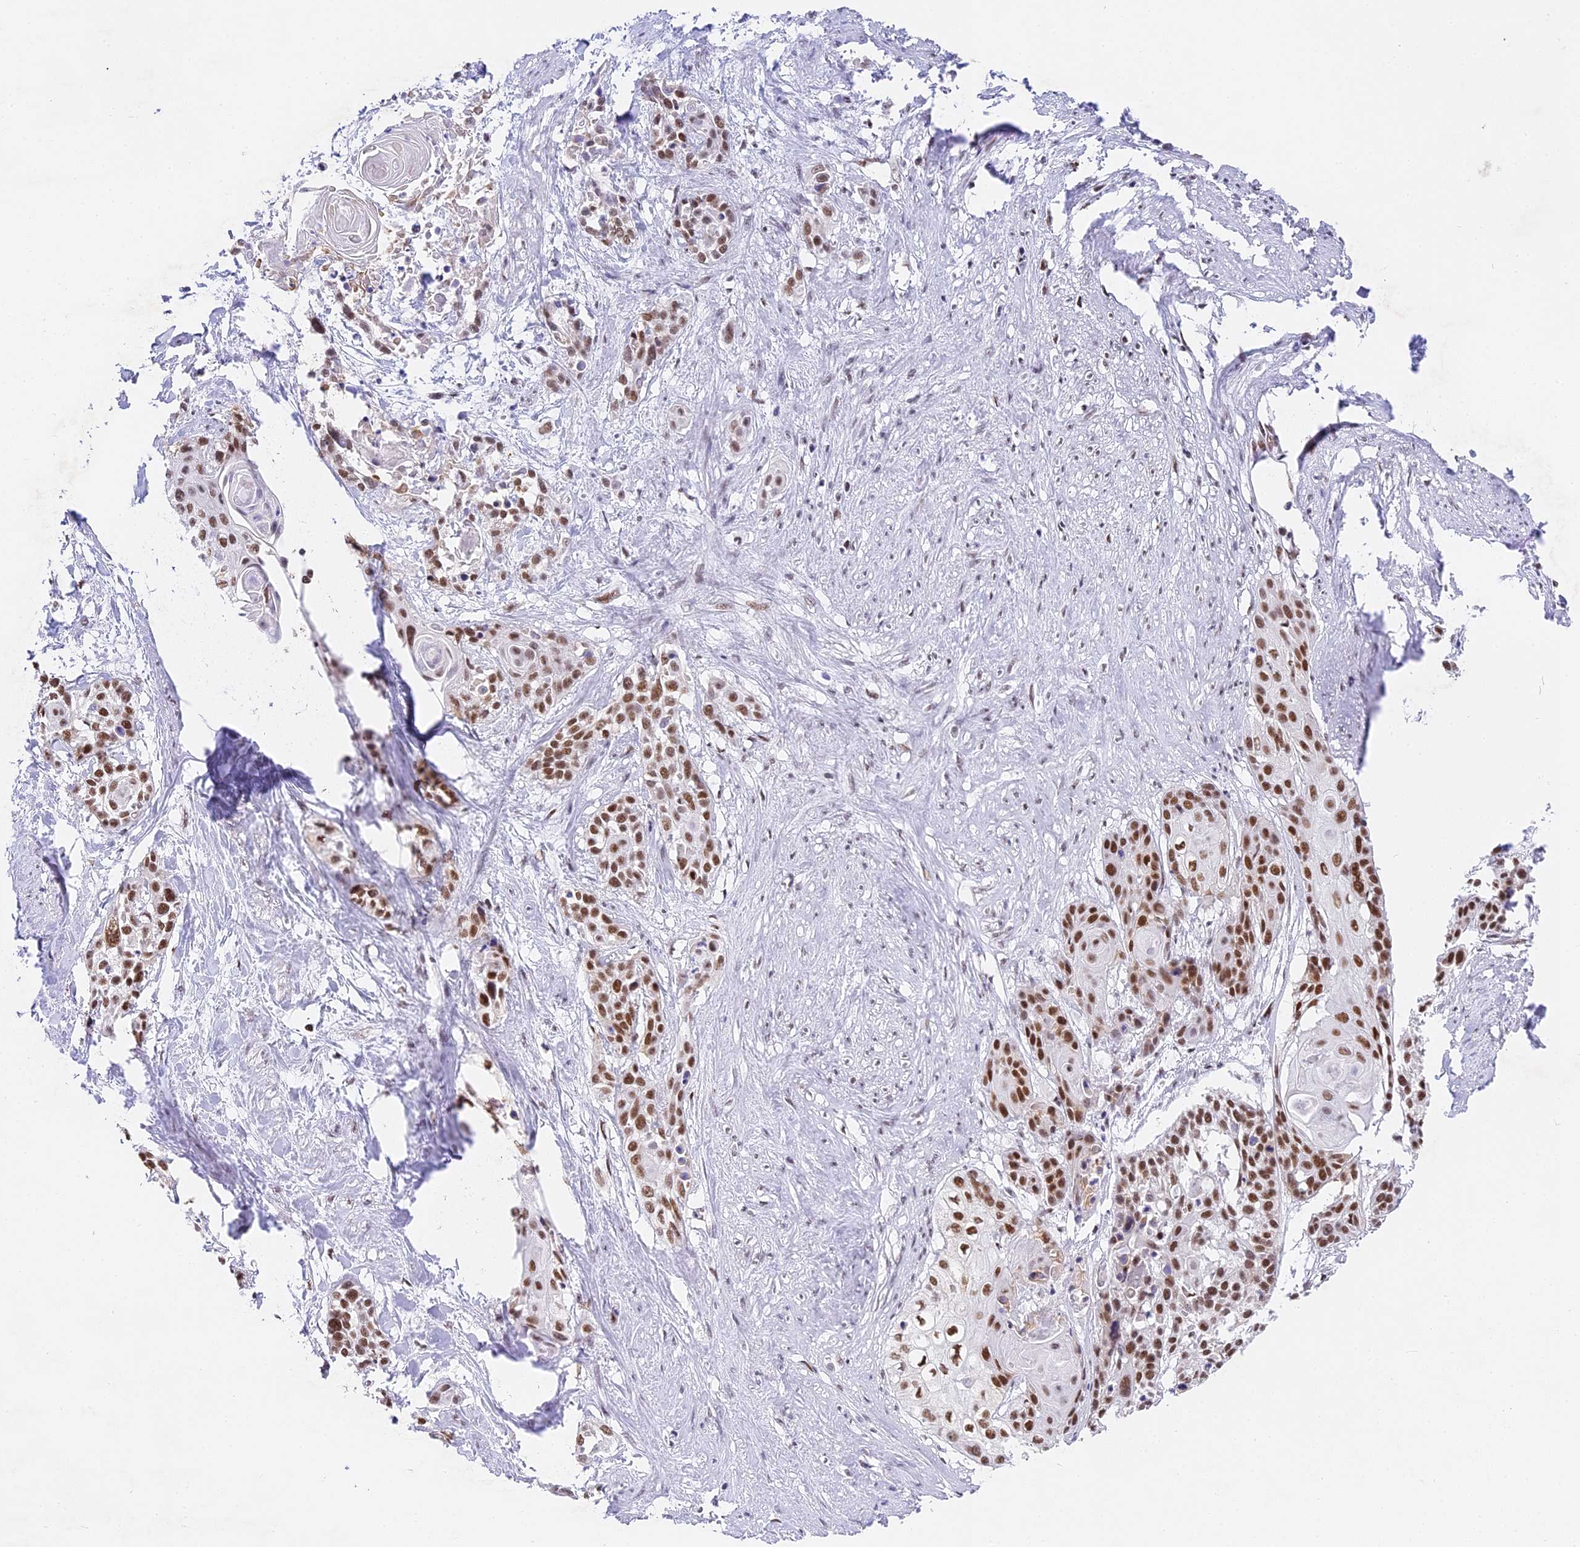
{"staining": {"intensity": "moderate", "quantity": ">75%", "location": "nuclear"}, "tissue": "cervical cancer", "cell_type": "Tumor cells", "image_type": "cancer", "snomed": [{"axis": "morphology", "description": "Squamous cell carcinoma, NOS"}, {"axis": "topography", "description": "Cervix"}], "caption": "DAB immunohistochemical staining of human cervical cancer shows moderate nuclear protein expression in approximately >75% of tumor cells. Nuclei are stained in blue.", "gene": "SBNO1", "patient": {"sex": "female", "age": 57}}